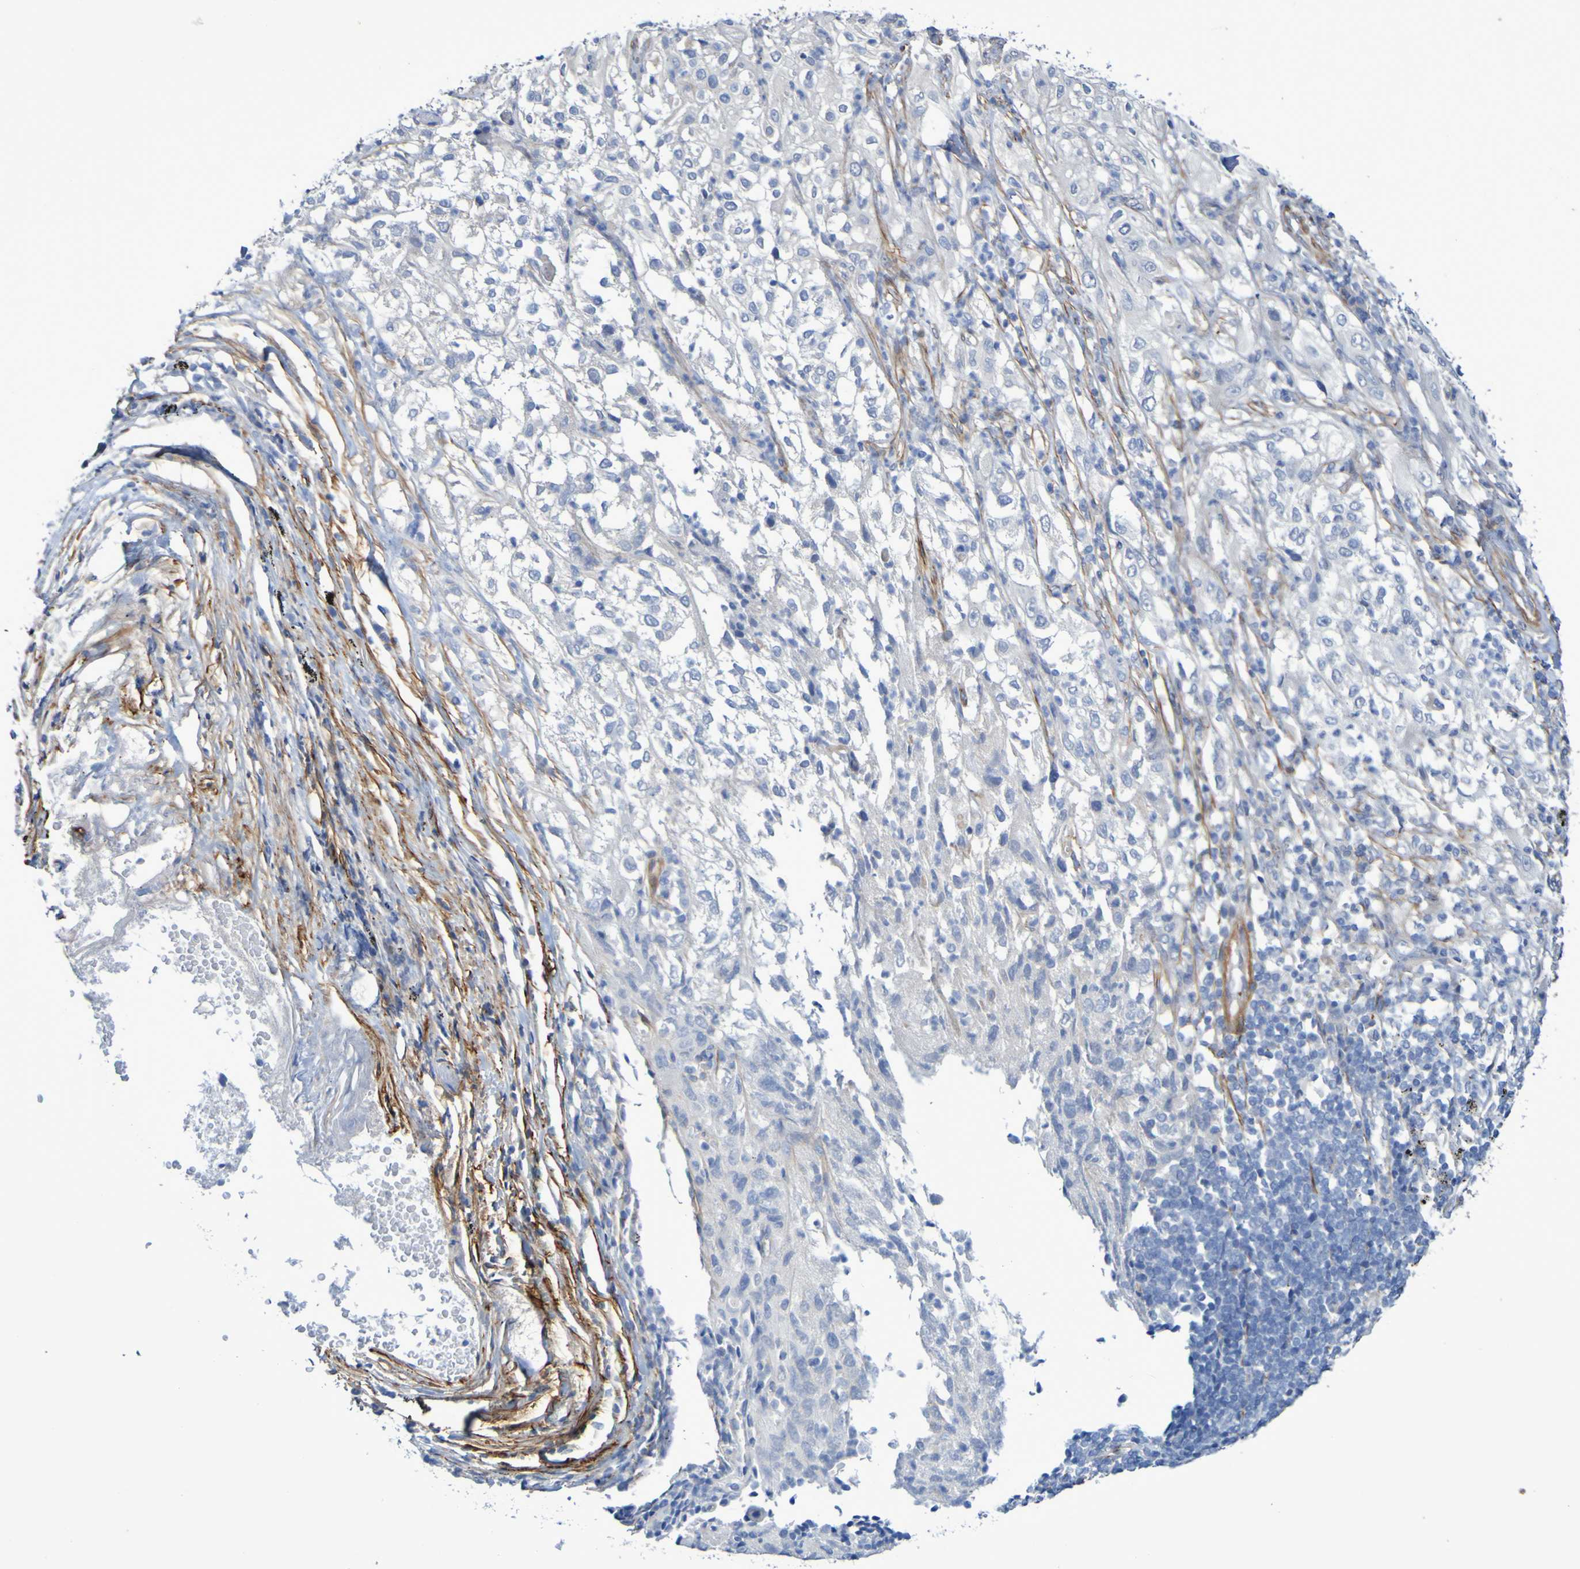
{"staining": {"intensity": "negative", "quantity": "none", "location": "none"}, "tissue": "lung cancer", "cell_type": "Tumor cells", "image_type": "cancer", "snomed": [{"axis": "morphology", "description": "Inflammation, NOS"}, {"axis": "morphology", "description": "Squamous cell carcinoma, NOS"}, {"axis": "topography", "description": "Lymph node"}, {"axis": "topography", "description": "Soft tissue"}, {"axis": "topography", "description": "Lung"}], "caption": "Immunohistochemistry (IHC) histopathology image of human lung cancer stained for a protein (brown), which shows no staining in tumor cells. Brightfield microscopy of immunohistochemistry stained with DAB (3,3'-diaminobenzidine) (brown) and hematoxylin (blue), captured at high magnification.", "gene": "LPP", "patient": {"sex": "male", "age": 66}}